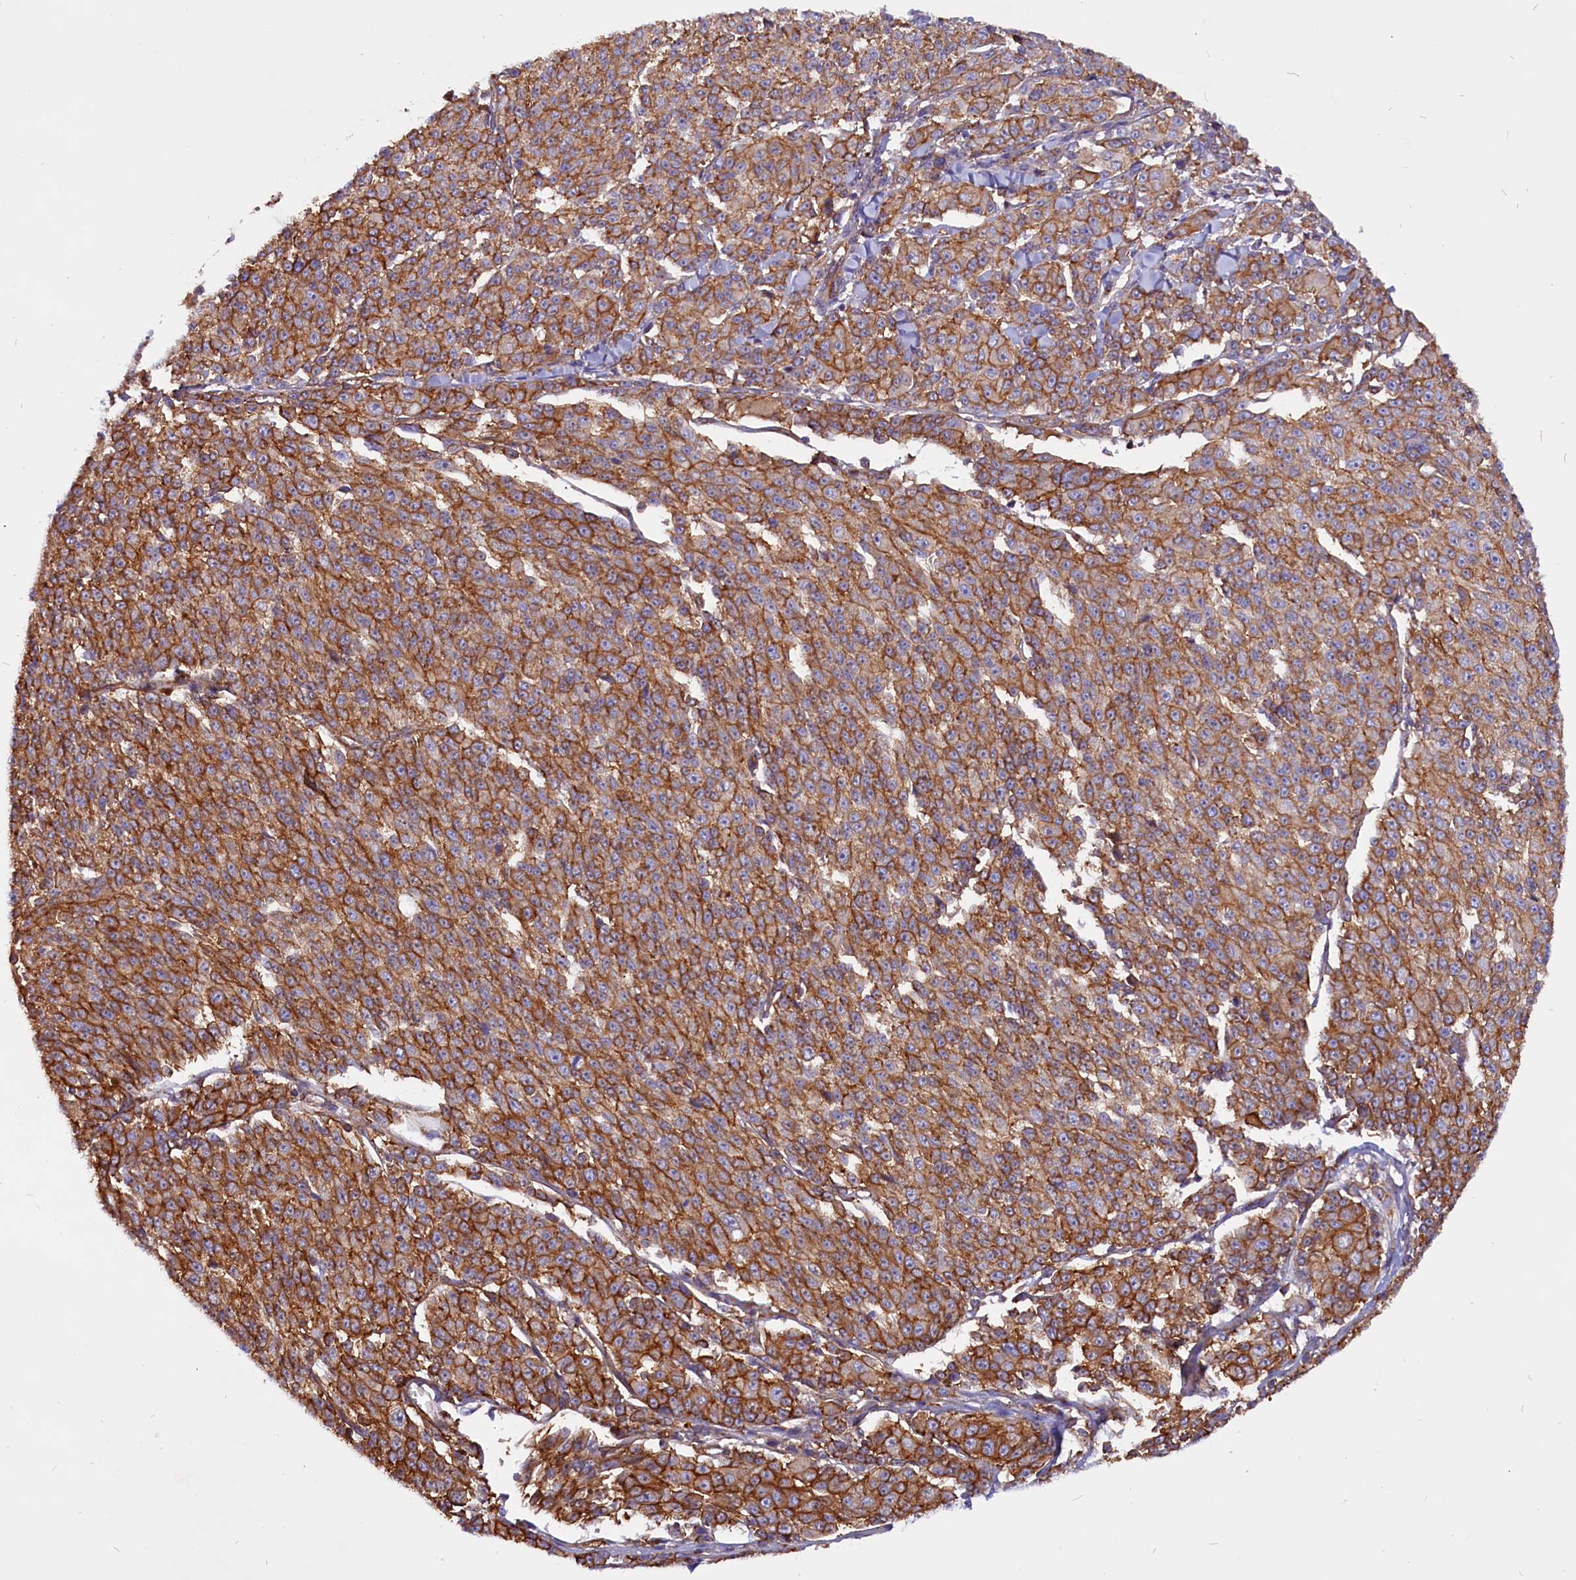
{"staining": {"intensity": "moderate", "quantity": ">75%", "location": "cytoplasmic/membranous"}, "tissue": "melanoma", "cell_type": "Tumor cells", "image_type": "cancer", "snomed": [{"axis": "morphology", "description": "Malignant melanoma, NOS"}, {"axis": "topography", "description": "Skin"}], "caption": "The histopathology image reveals staining of malignant melanoma, revealing moderate cytoplasmic/membranous protein positivity (brown color) within tumor cells.", "gene": "ZNF749", "patient": {"sex": "female", "age": 52}}